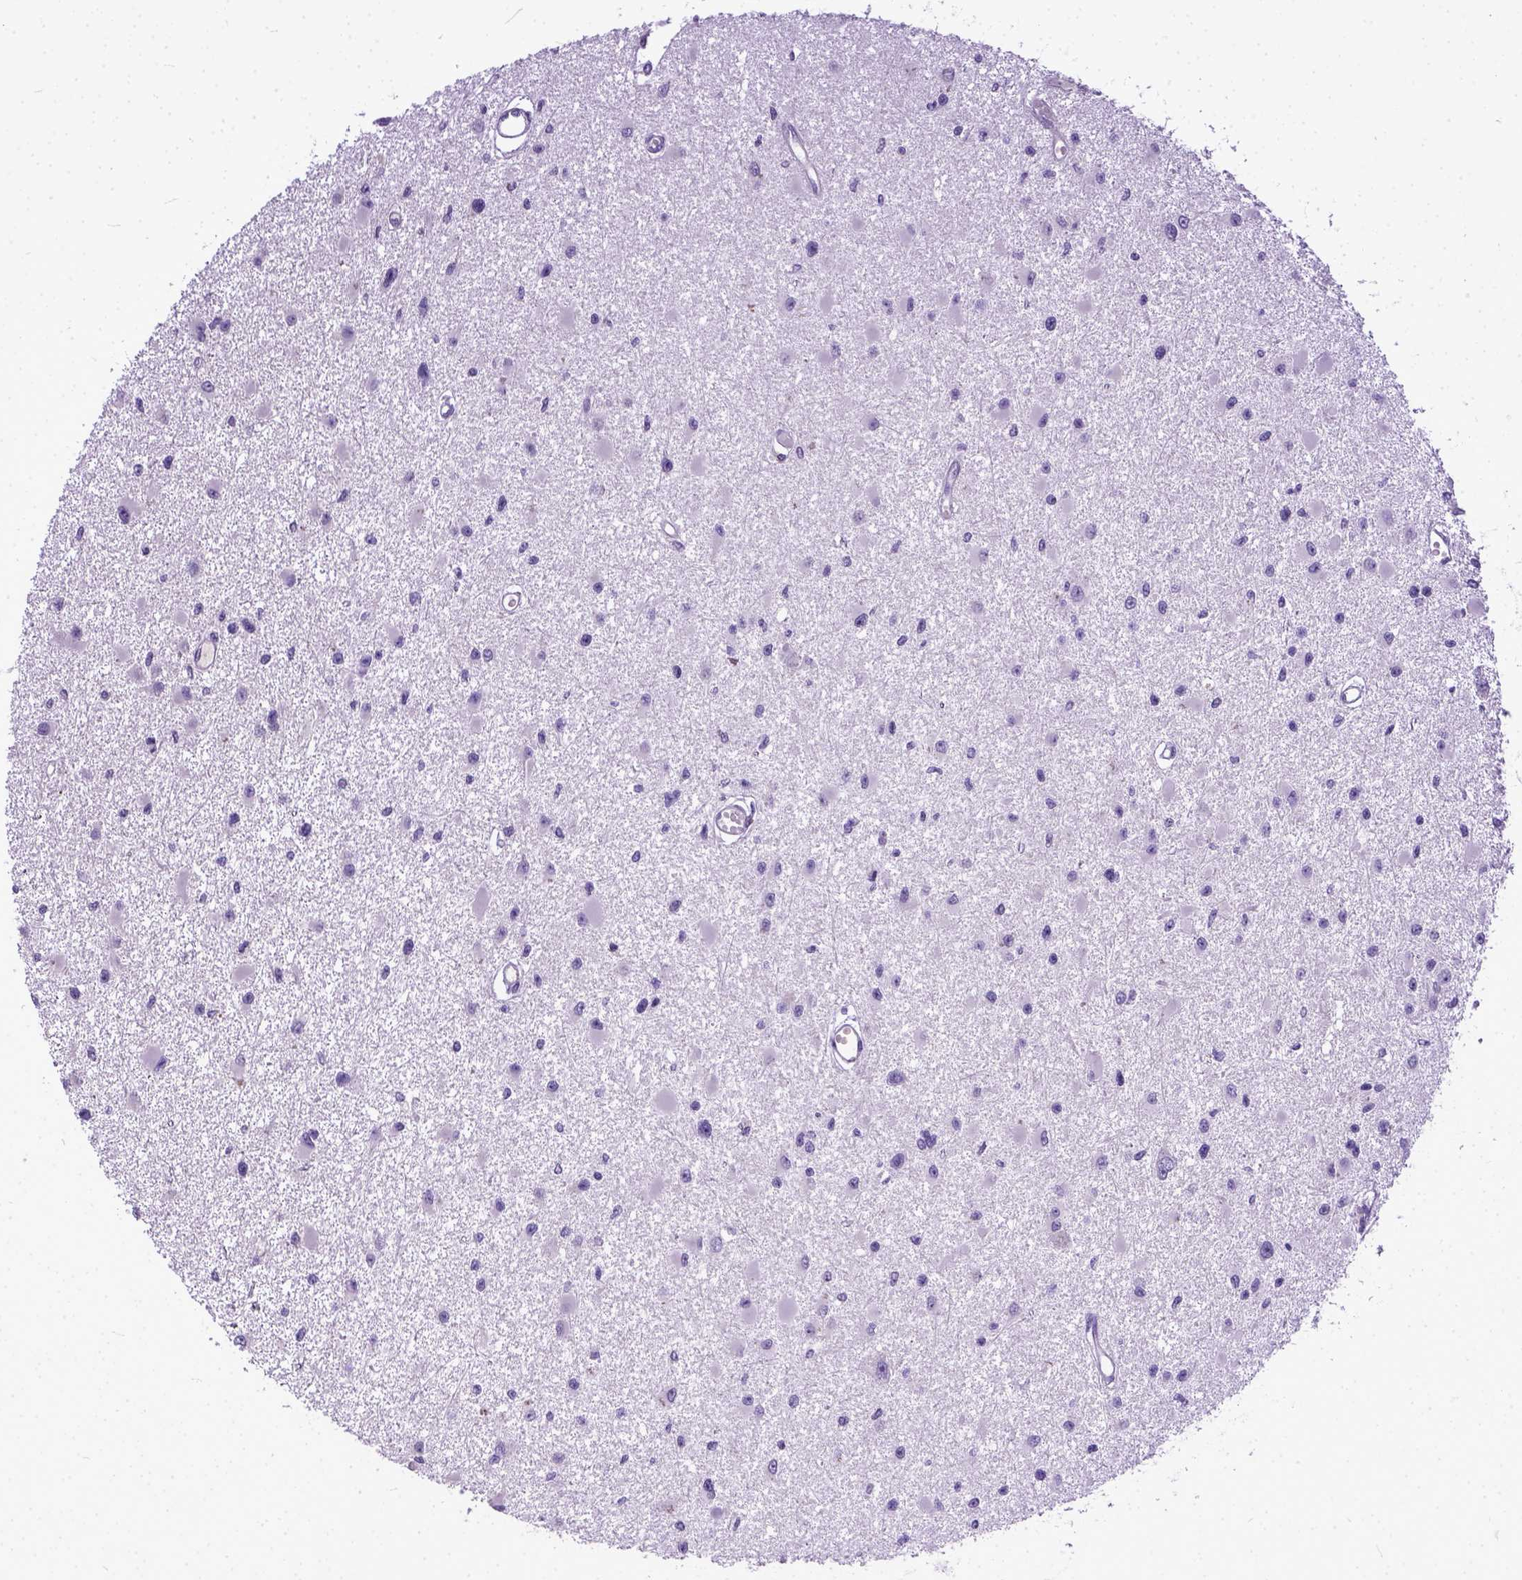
{"staining": {"intensity": "negative", "quantity": "none", "location": "none"}, "tissue": "glioma", "cell_type": "Tumor cells", "image_type": "cancer", "snomed": [{"axis": "morphology", "description": "Glioma, malignant, High grade"}, {"axis": "topography", "description": "Brain"}], "caption": "The immunohistochemistry (IHC) image has no significant staining in tumor cells of glioma tissue. Brightfield microscopy of immunohistochemistry (IHC) stained with DAB (3,3'-diaminobenzidine) (brown) and hematoxylin (blue), captured at high magnification.", "gene": "PLK5", "patient": {"sex": "male", "age": 54}}